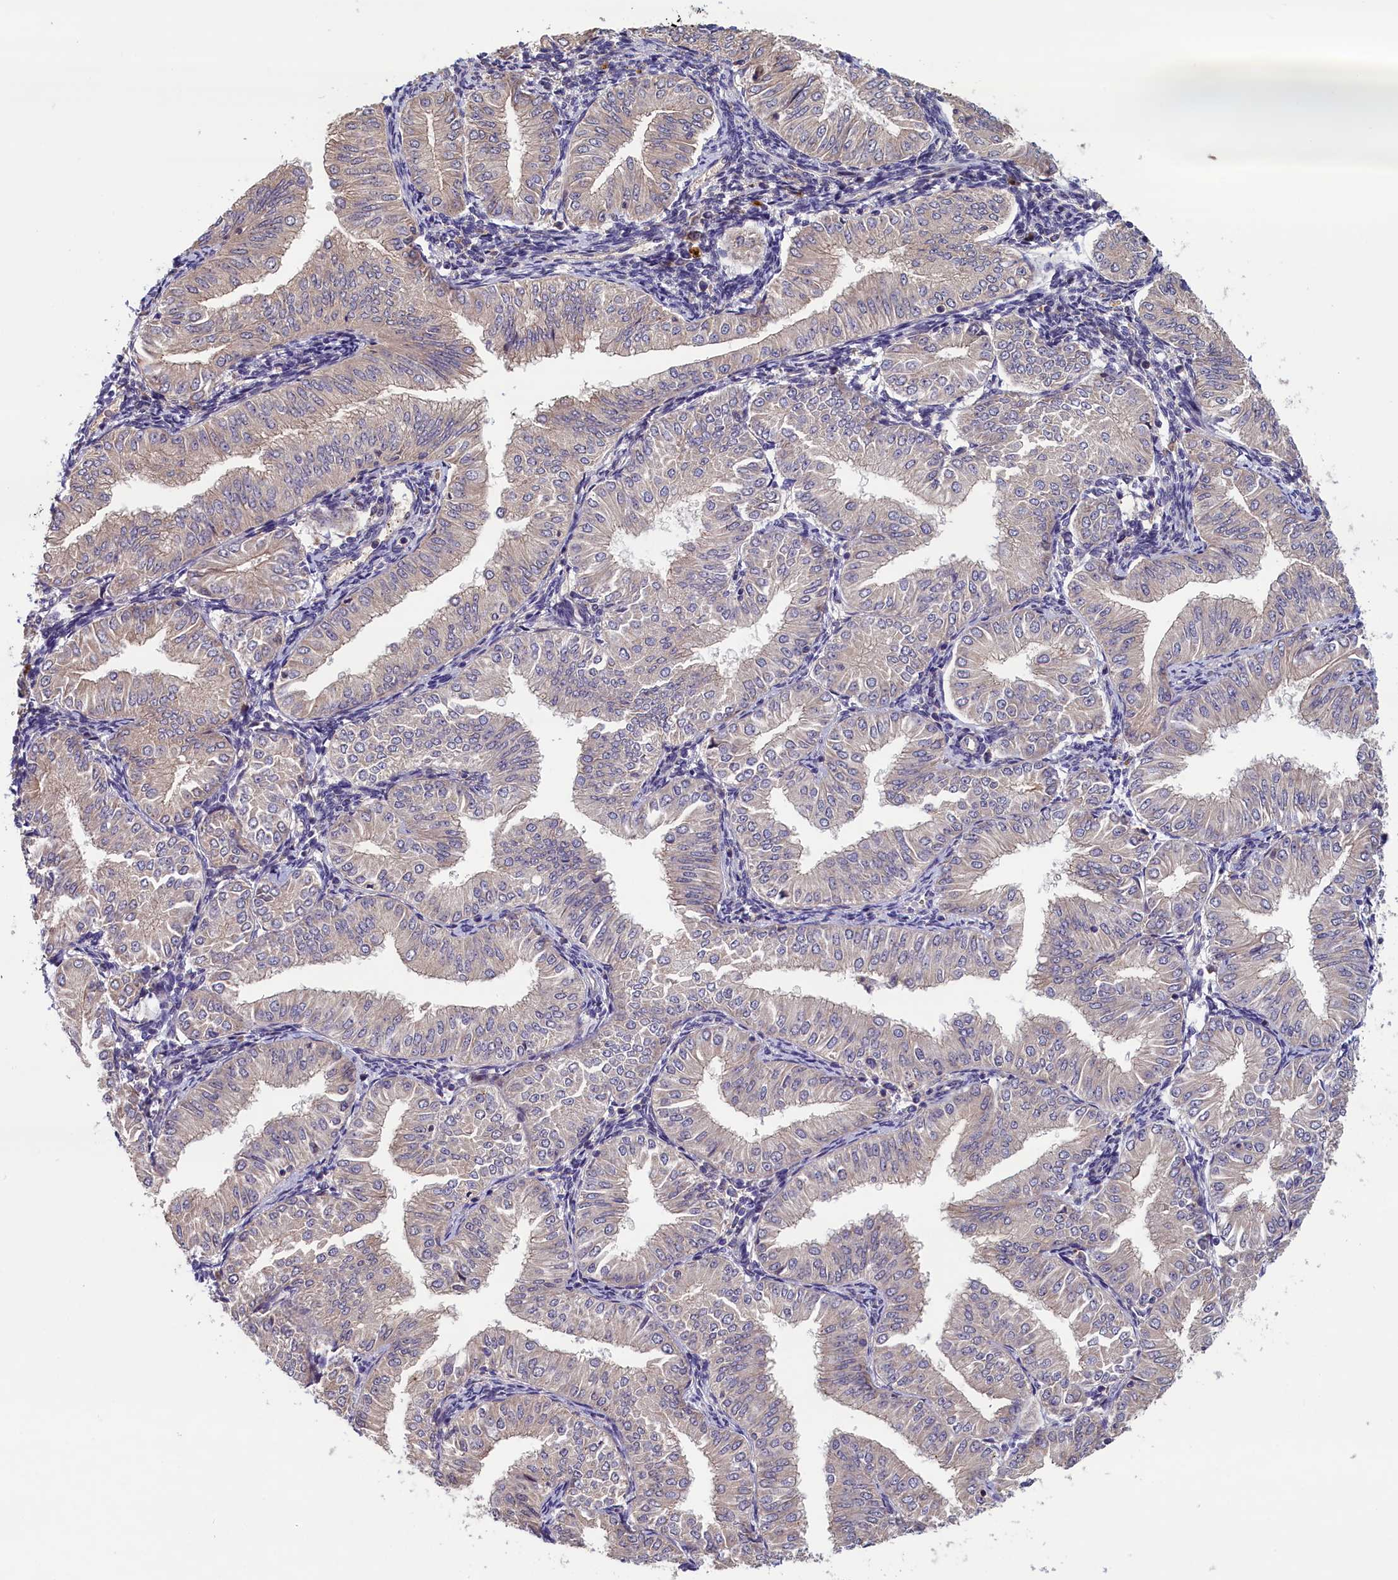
{"staining": {"intensity": "negative", "quantity": "none", "location": "none"}, "tissue": "endometrial cancer", "cell_type": "Tumor cells", "image_type": "cancer", "snomed": [{"axis": "morphology", "description": "Normal tissue, NOS"}, {"axis": "morphology", "description": "Adenocarcinoma, NOS"}, {"axis": "topography", "description": "Endometrium"}], "caption": "Immunohistochemistry (IHC) of endometrial cancer displays no expression in tumor cells. Nuclei are stained in blue.", "gene": "CCDC9B", "patient": {"sex": "female", "age": 53}}